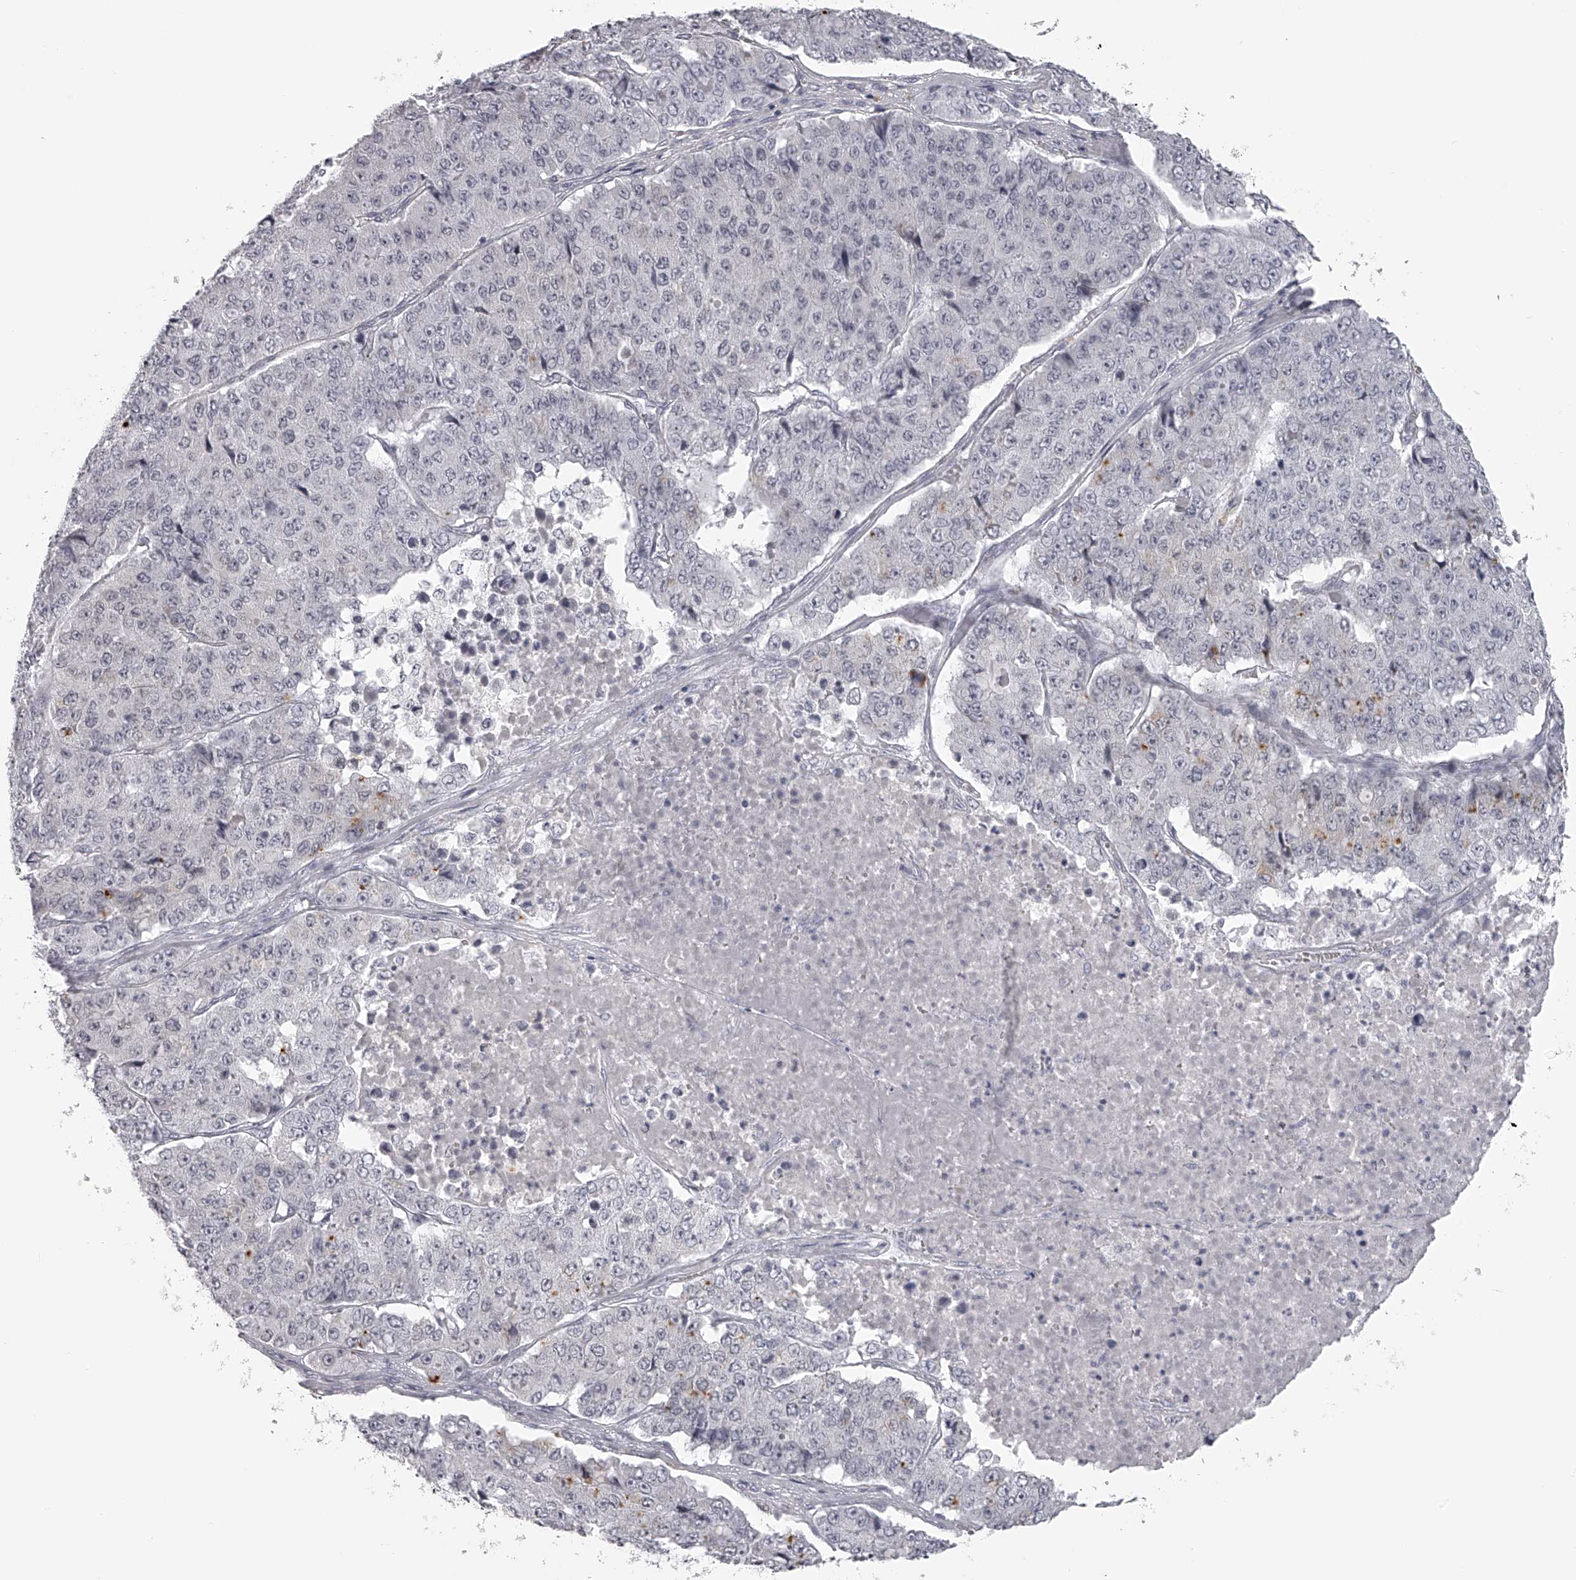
{"staining": {"intensity": "negative", "quantity": "none", "location": "none"}, "tissue": "pancreatic cancer", "cell_type": "Tumor cells", "image_type": "cancer", "snomed": [{"axis": "morphology", "description": "Adenocarcinoma, NOS"}, {"axis": "topography", "description": "Pancreas"}], "caption": "This histopathology image is of adenocarcinoma (pancreatic) stained with IHC to label a protein in brown with the nuclei are counter-stained blue. There is no staining in tumor cells.", "gene": "SEC11C", "patient": {"sex": "male", "age": 50}}